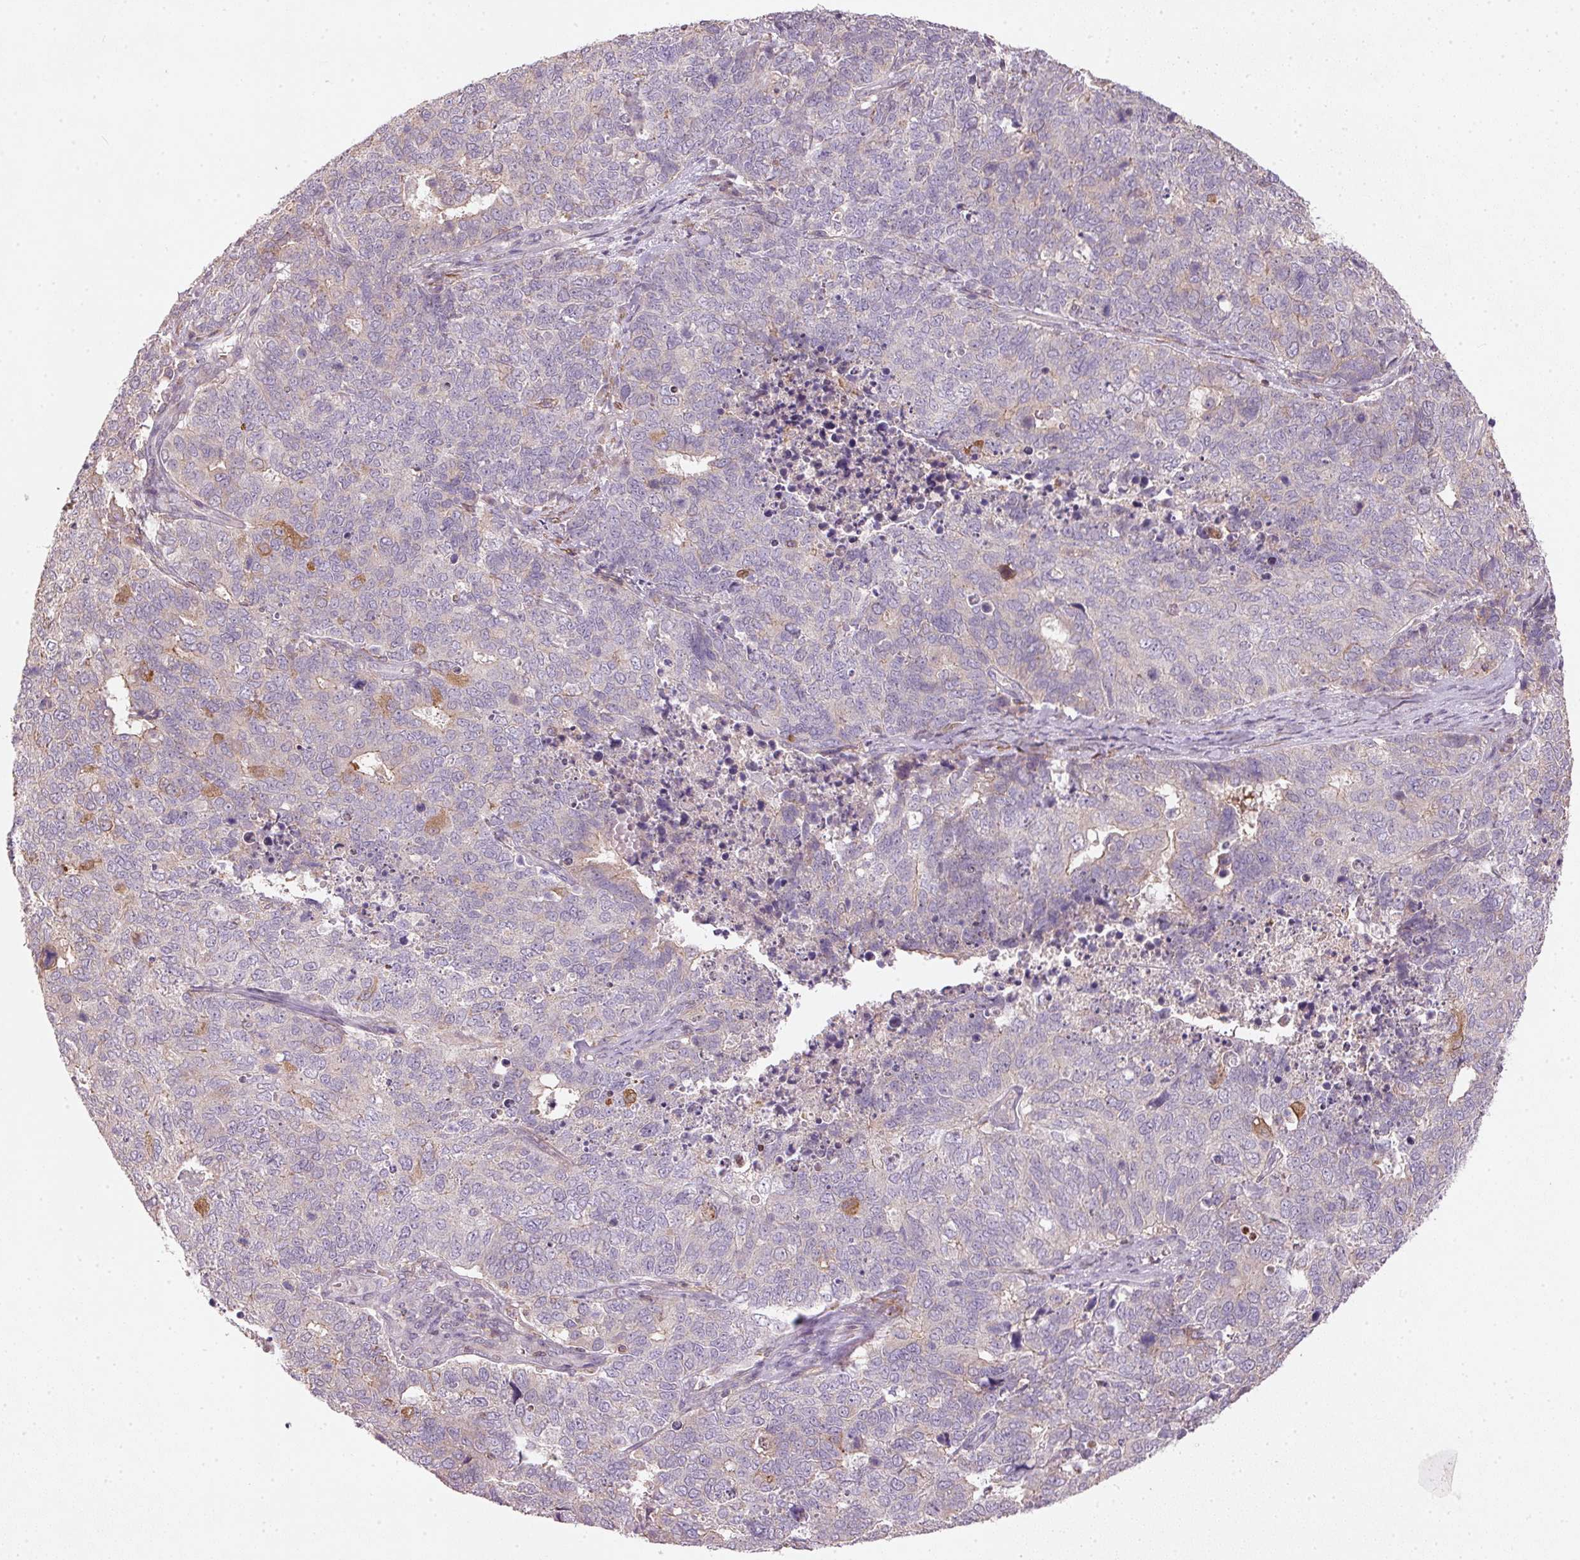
{"staining": {"intensity": "negative", "quantity": "none", "location": "none"}, "tissue": "cervical cancer", "cell_type": "Tumor cells", "image_type": "cancer", "snomed": [{"axis": "morphology", "description": "Adenocarcinoma, NOS"}, {"axis": "topography", "description": "Cervix"}], "caption": "Immunohistochemistry photomicrograph of human cervical adenocarcinoma stained for a protein (brown), which demonstrates no expression in tumor cells.", "gene": "KCNK15", "patient": {"sex": "female", "age": 63}}